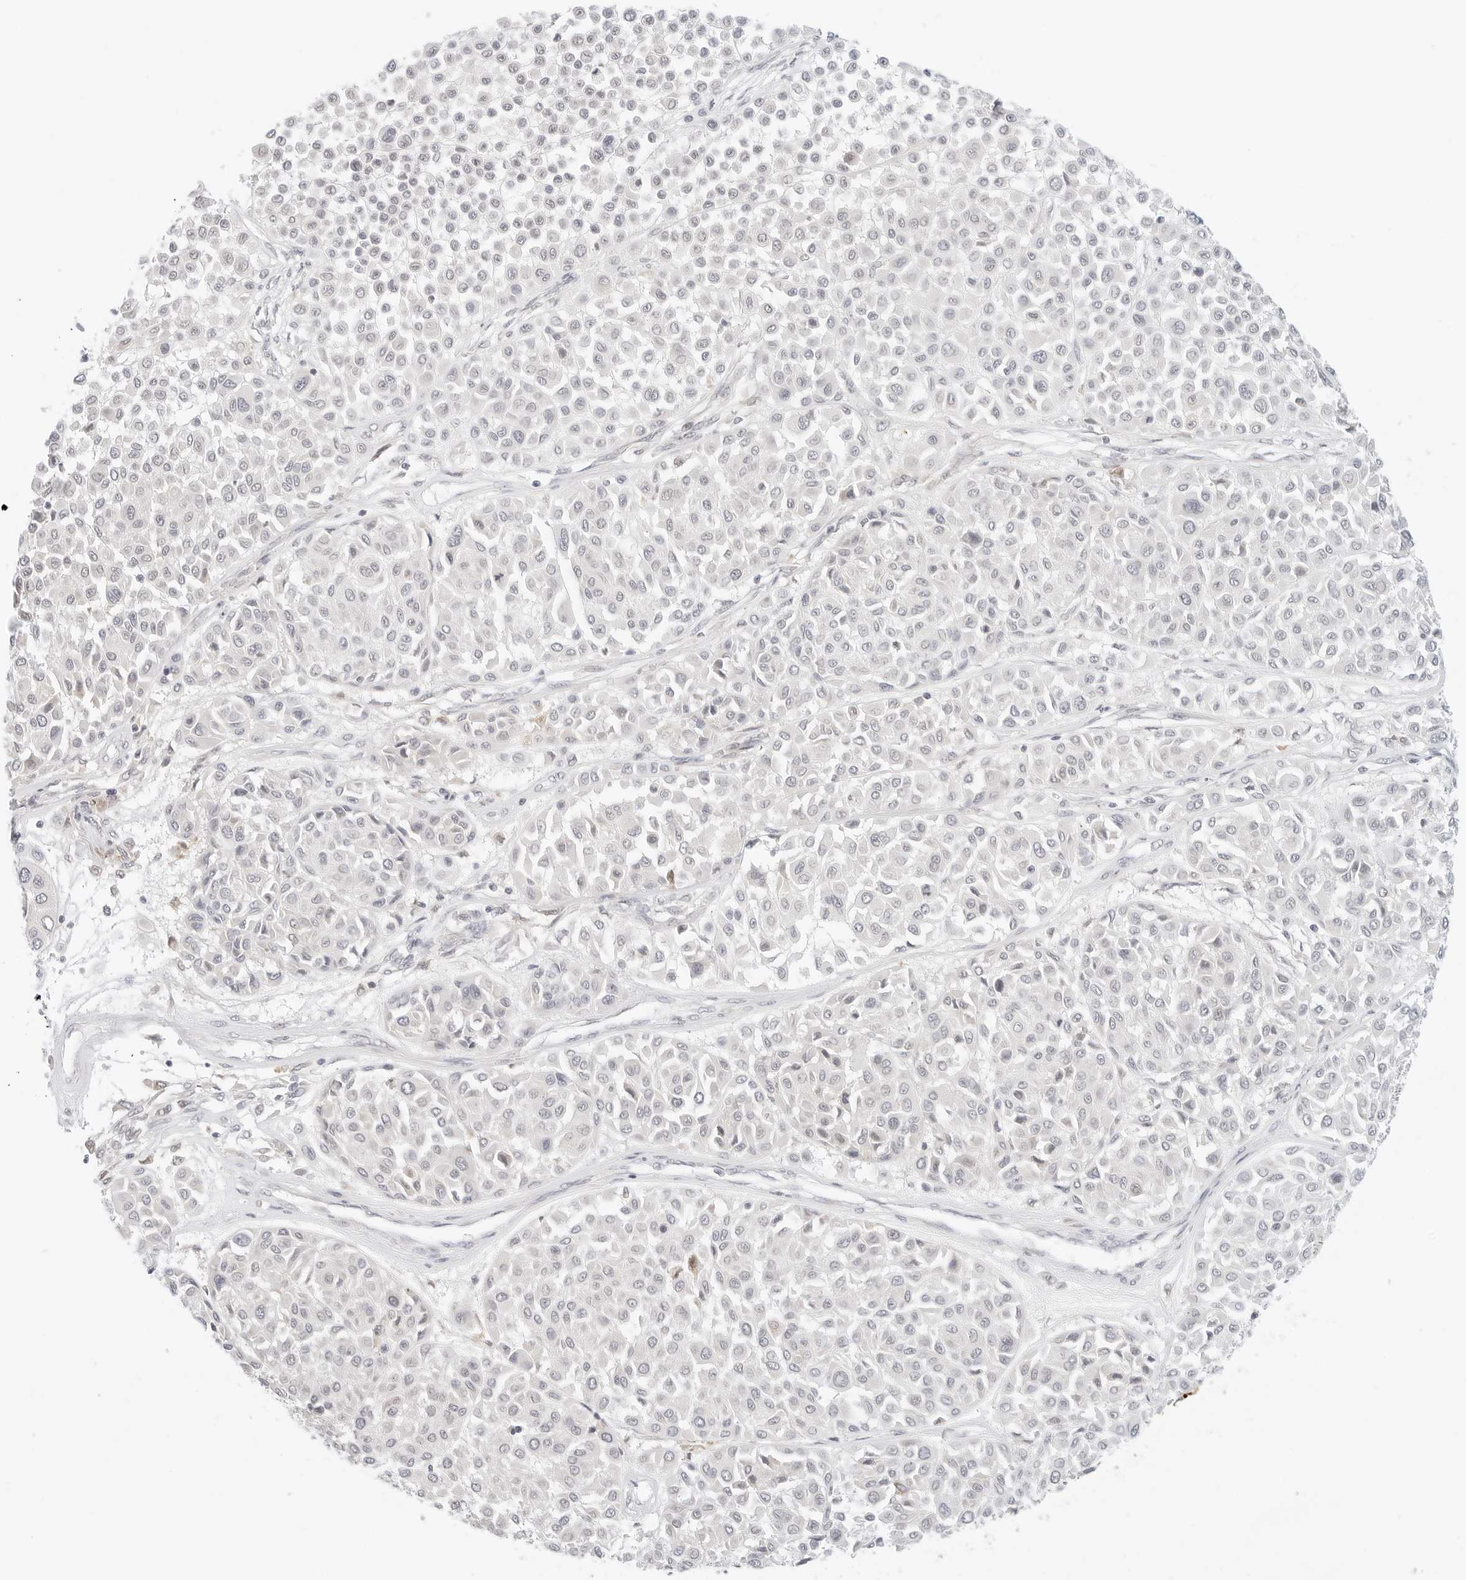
{"staining": {"intensity": "negative", "quantity": "none", "location": "none"}, "tissue": "melanoma", "cell_type": "Tumor cells", "image_type": "cancer", "snomed": [{"axis": "morphology", "description": "Malignant melanoma, Metastatic site"}, {"axis": "topography", "description": "Soft tissue"}], "caption": "A high-resolution photomicrograph shows immunohistochemistry (IHC) staining of melanoma, which exhibits no significant positivity in tumor cells. (DAB (3,3'-diaminobenzidine) immunohistochemistry (IHC) with hematoxylin counter stain).", "gene": "NEO1", "patient": {"sex": "male", "age": 41}}